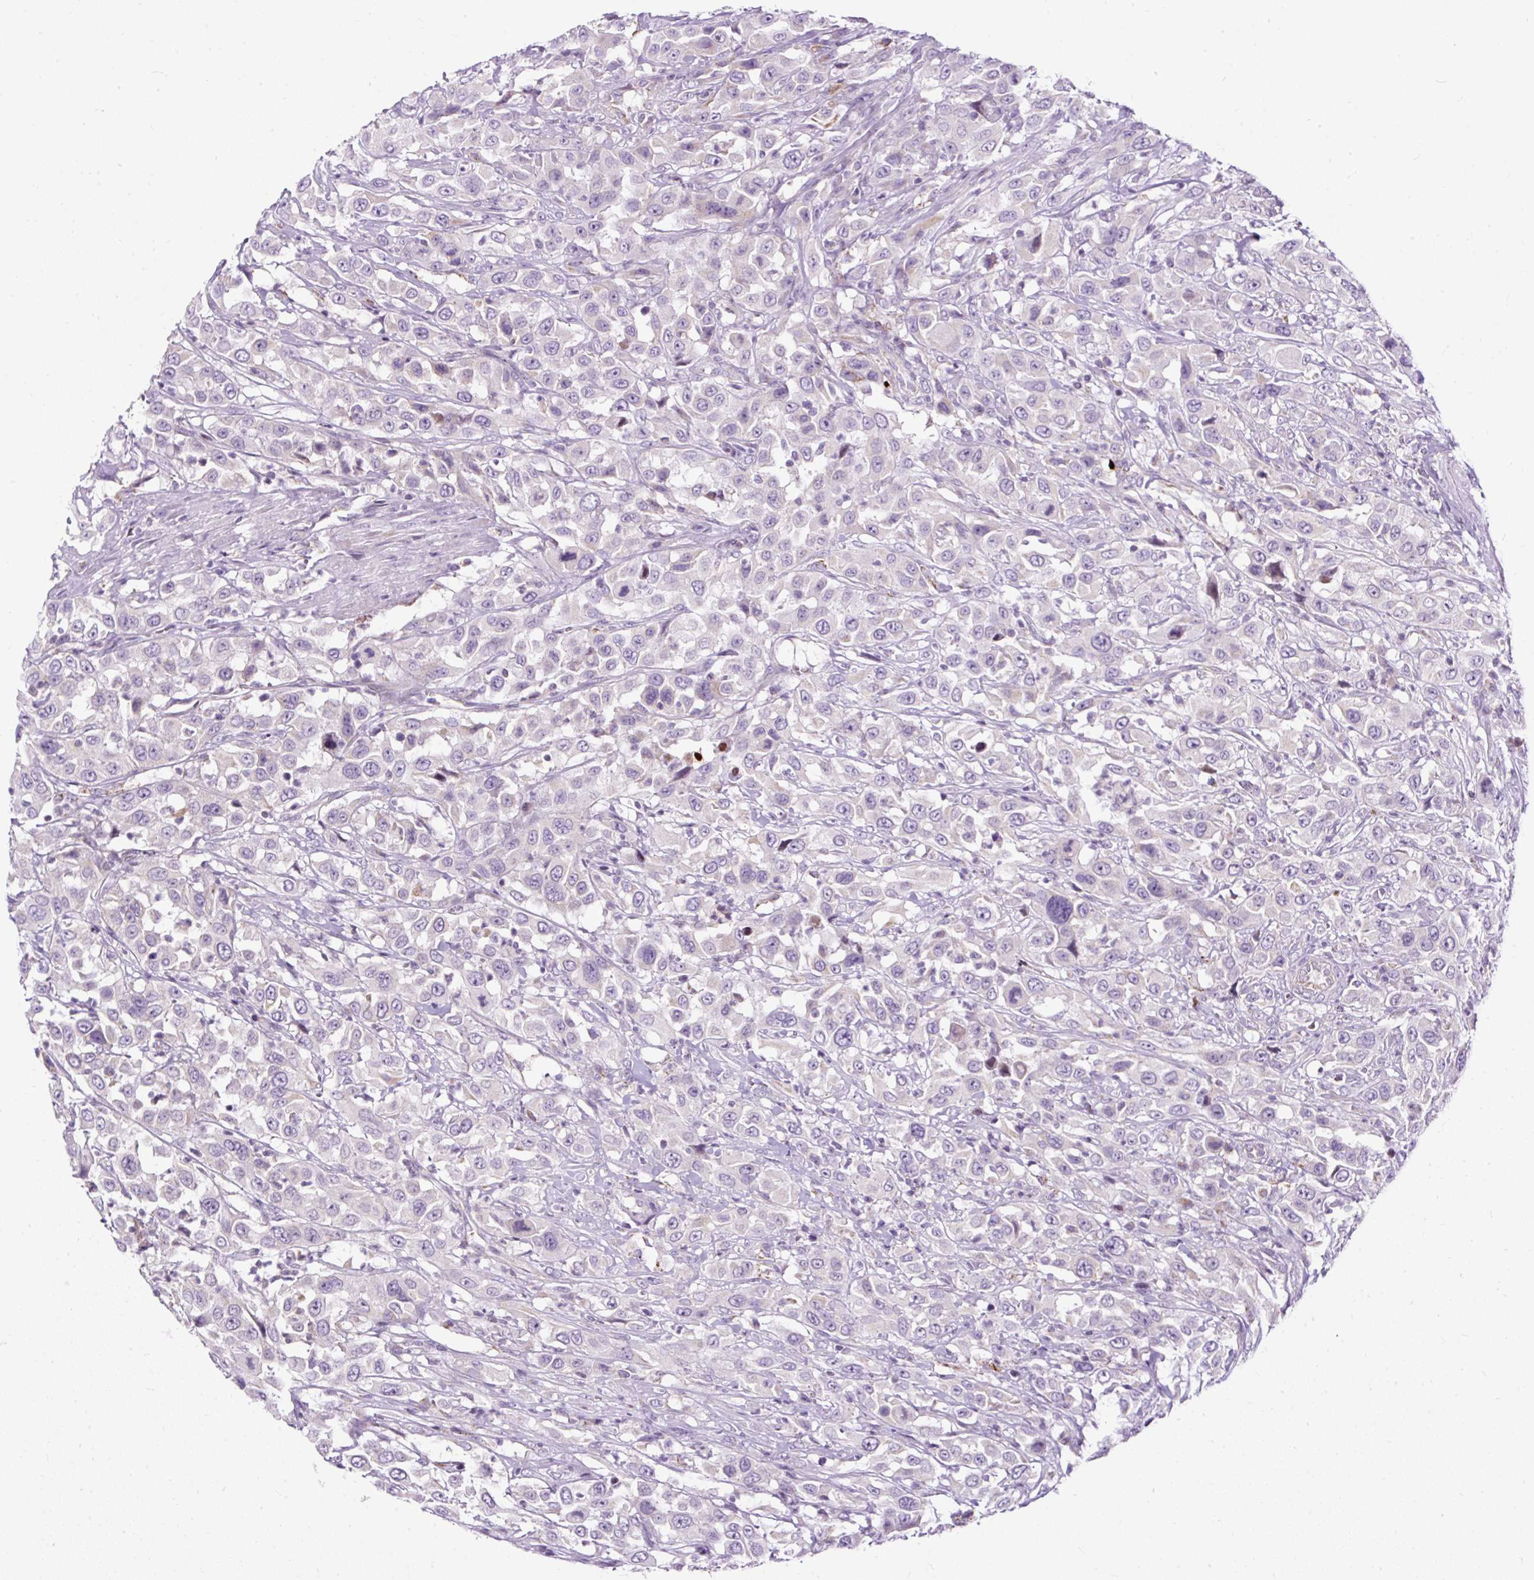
{"staining": {"intensity": "negative", "quantity": "none", "location": "none"}, "tissue": "urothelial cancer", "cell_type": "Tumor cells", "image_type": "cancer", "snomed": [{"axis": "morphology", "description": "Urothelial carcinoma, High grade"}, {"axis": "topography", "description": "Urinary bladder"}], "caption": "Tumor cells show no significant staining in high-grade urothelial carcinoma.", "gene": "FMC1", "patient": {"sex": "male", "age": 61}}